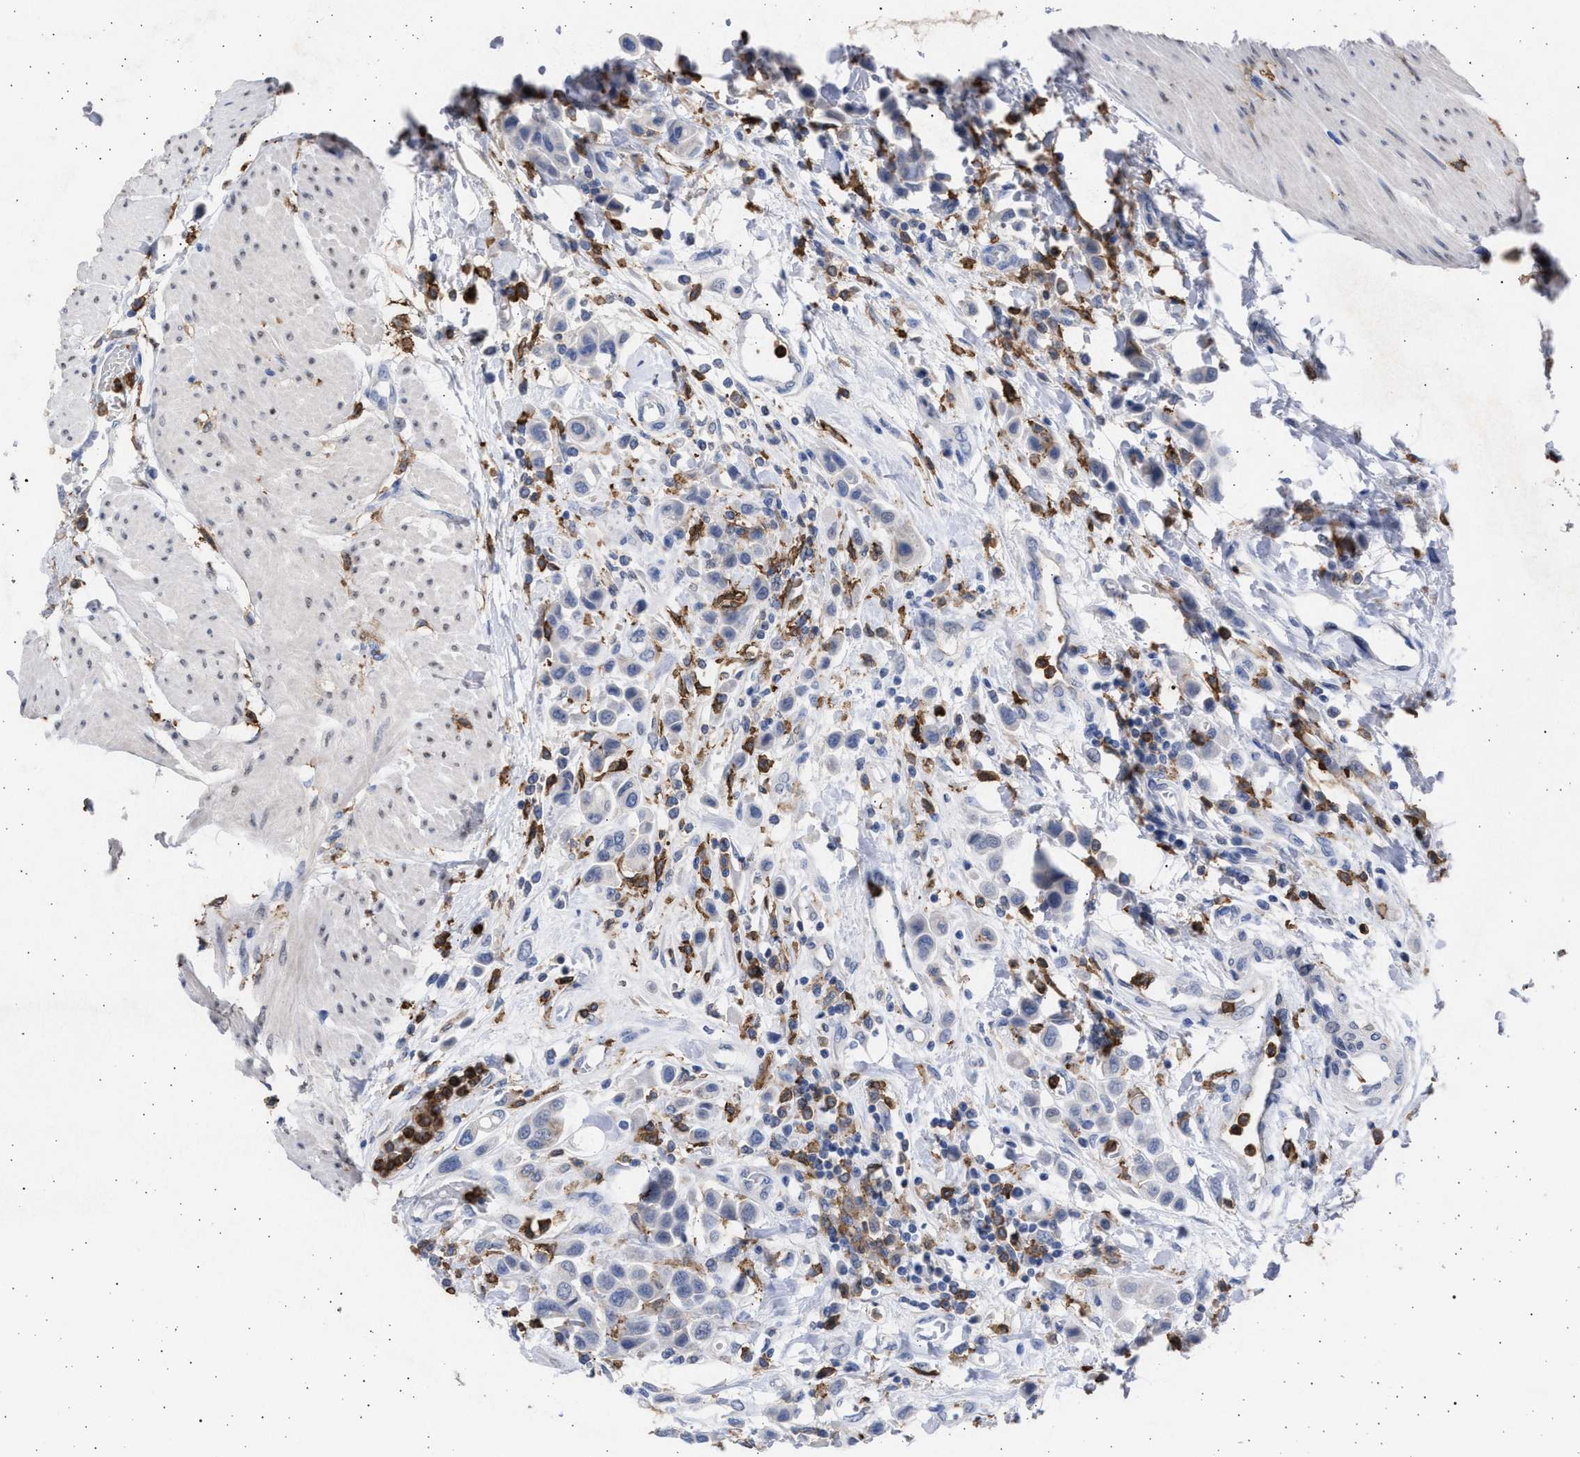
{"staining": {"intensity": "negative", "quantity": "none", "location": "none"}, "tissue": "urothelial cancer", "cell_type": "Tumor cells", "image_type": "cancer", "snomed": [{"axis": "morphology", "description": "Urothelial carcinoma, High grade"}, {"axis": "topography", "description": "Urinary bladder"}], "caption": "IHC of urothelial cancer displays no positivity in tumor cells. (DAB immunohistochemistry (IHC), high magnification).", "gene": "FCER1A", "patient": {"sex": "male", "age": 50}}